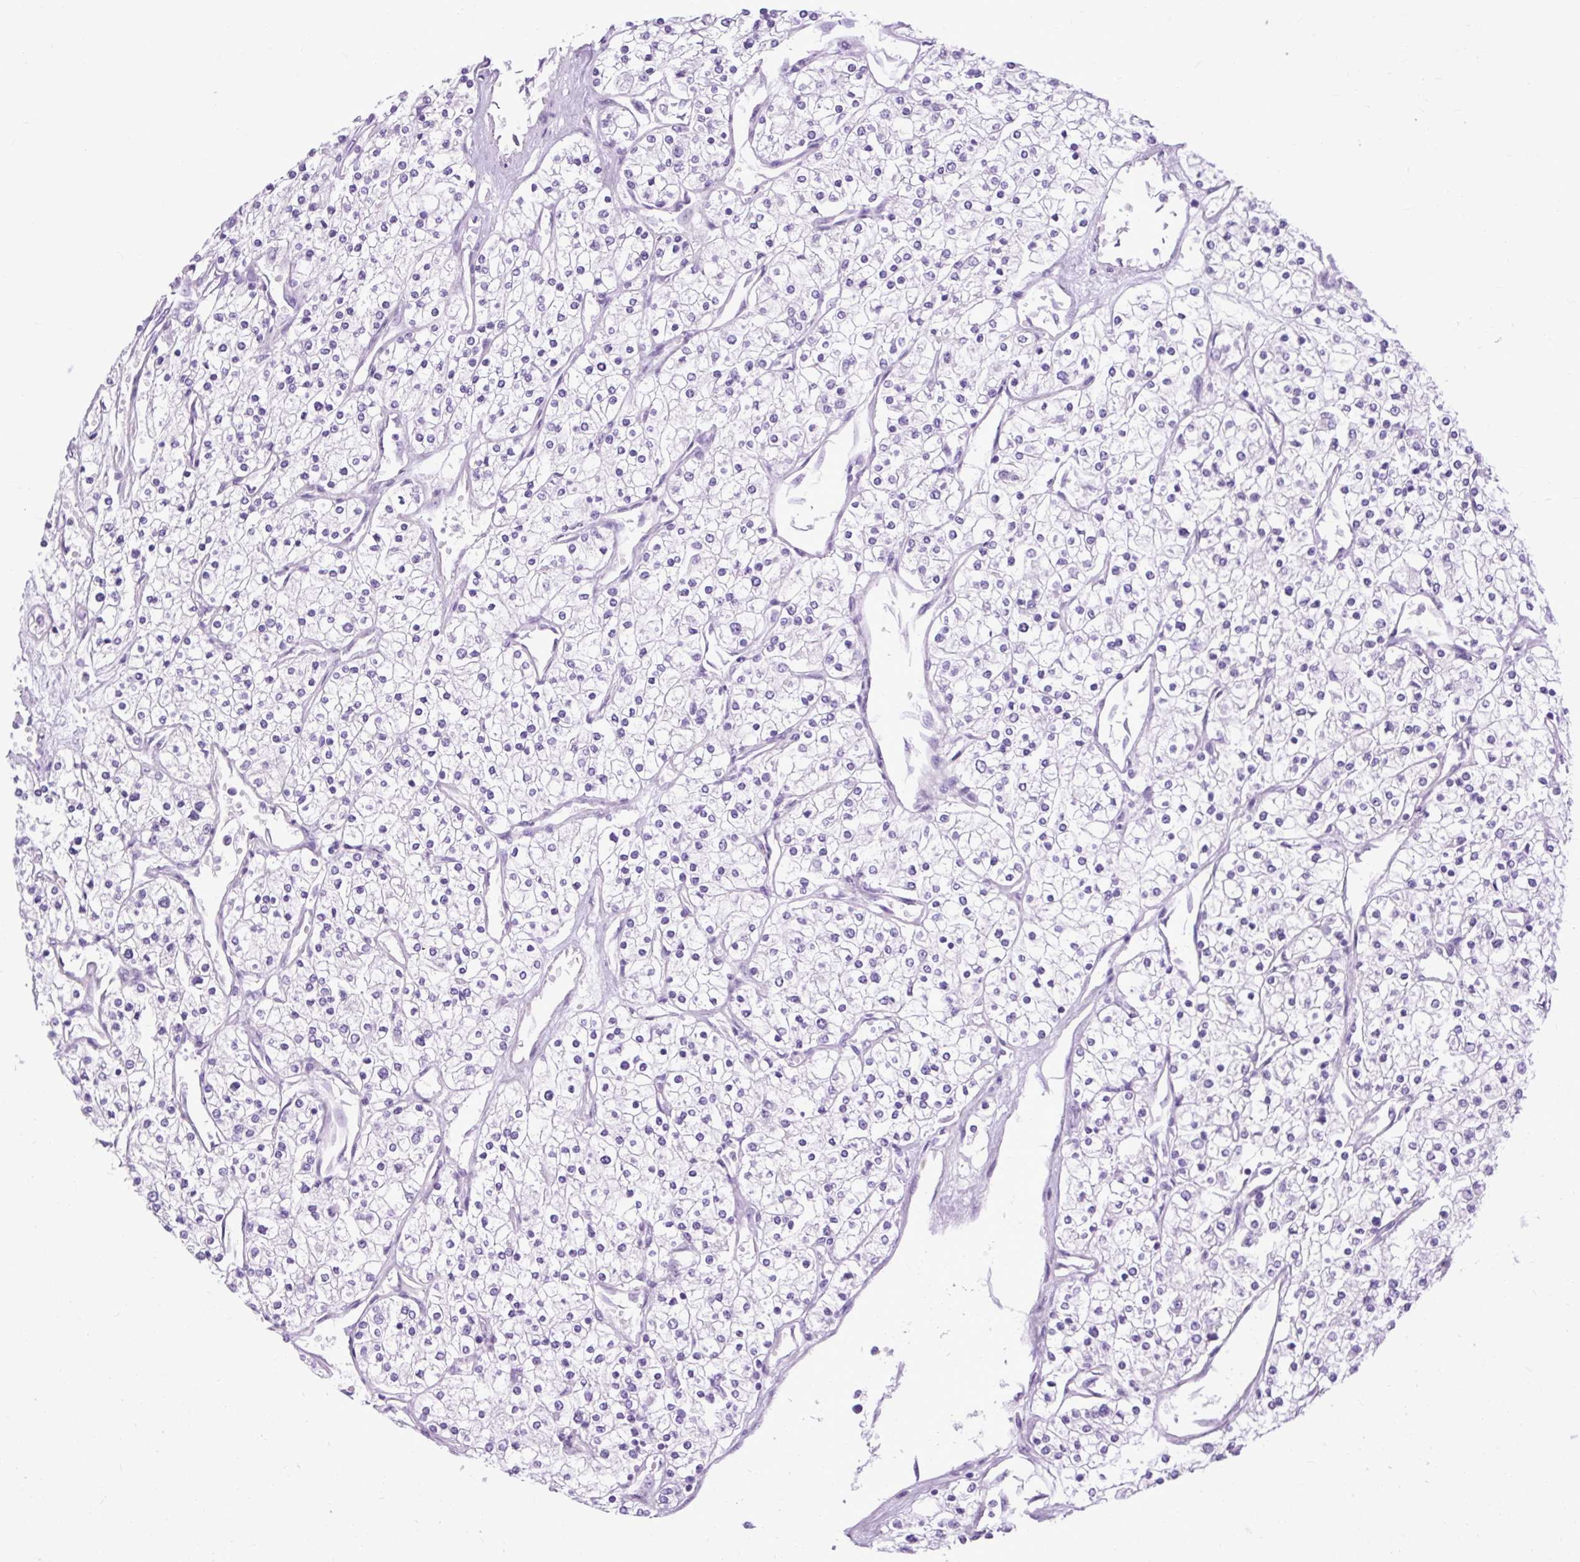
{"staining": {"intensity": "negative", "quantity": "none", "location": "none"}, "tissue": "renal cancer", "cell_type": "Tumor cells", "image_type": "cancer", "snomed": [{"axis": "morphology", "description": "Adenocarcinoma, NOS"}, {"axis": "topography", "description": "Kidney"}], "caption": "There is no significant staining in tumor cells of renal adenocarcinoma.", "gene": "DPP6", "patient": {"sex": "male", "age": 80}}